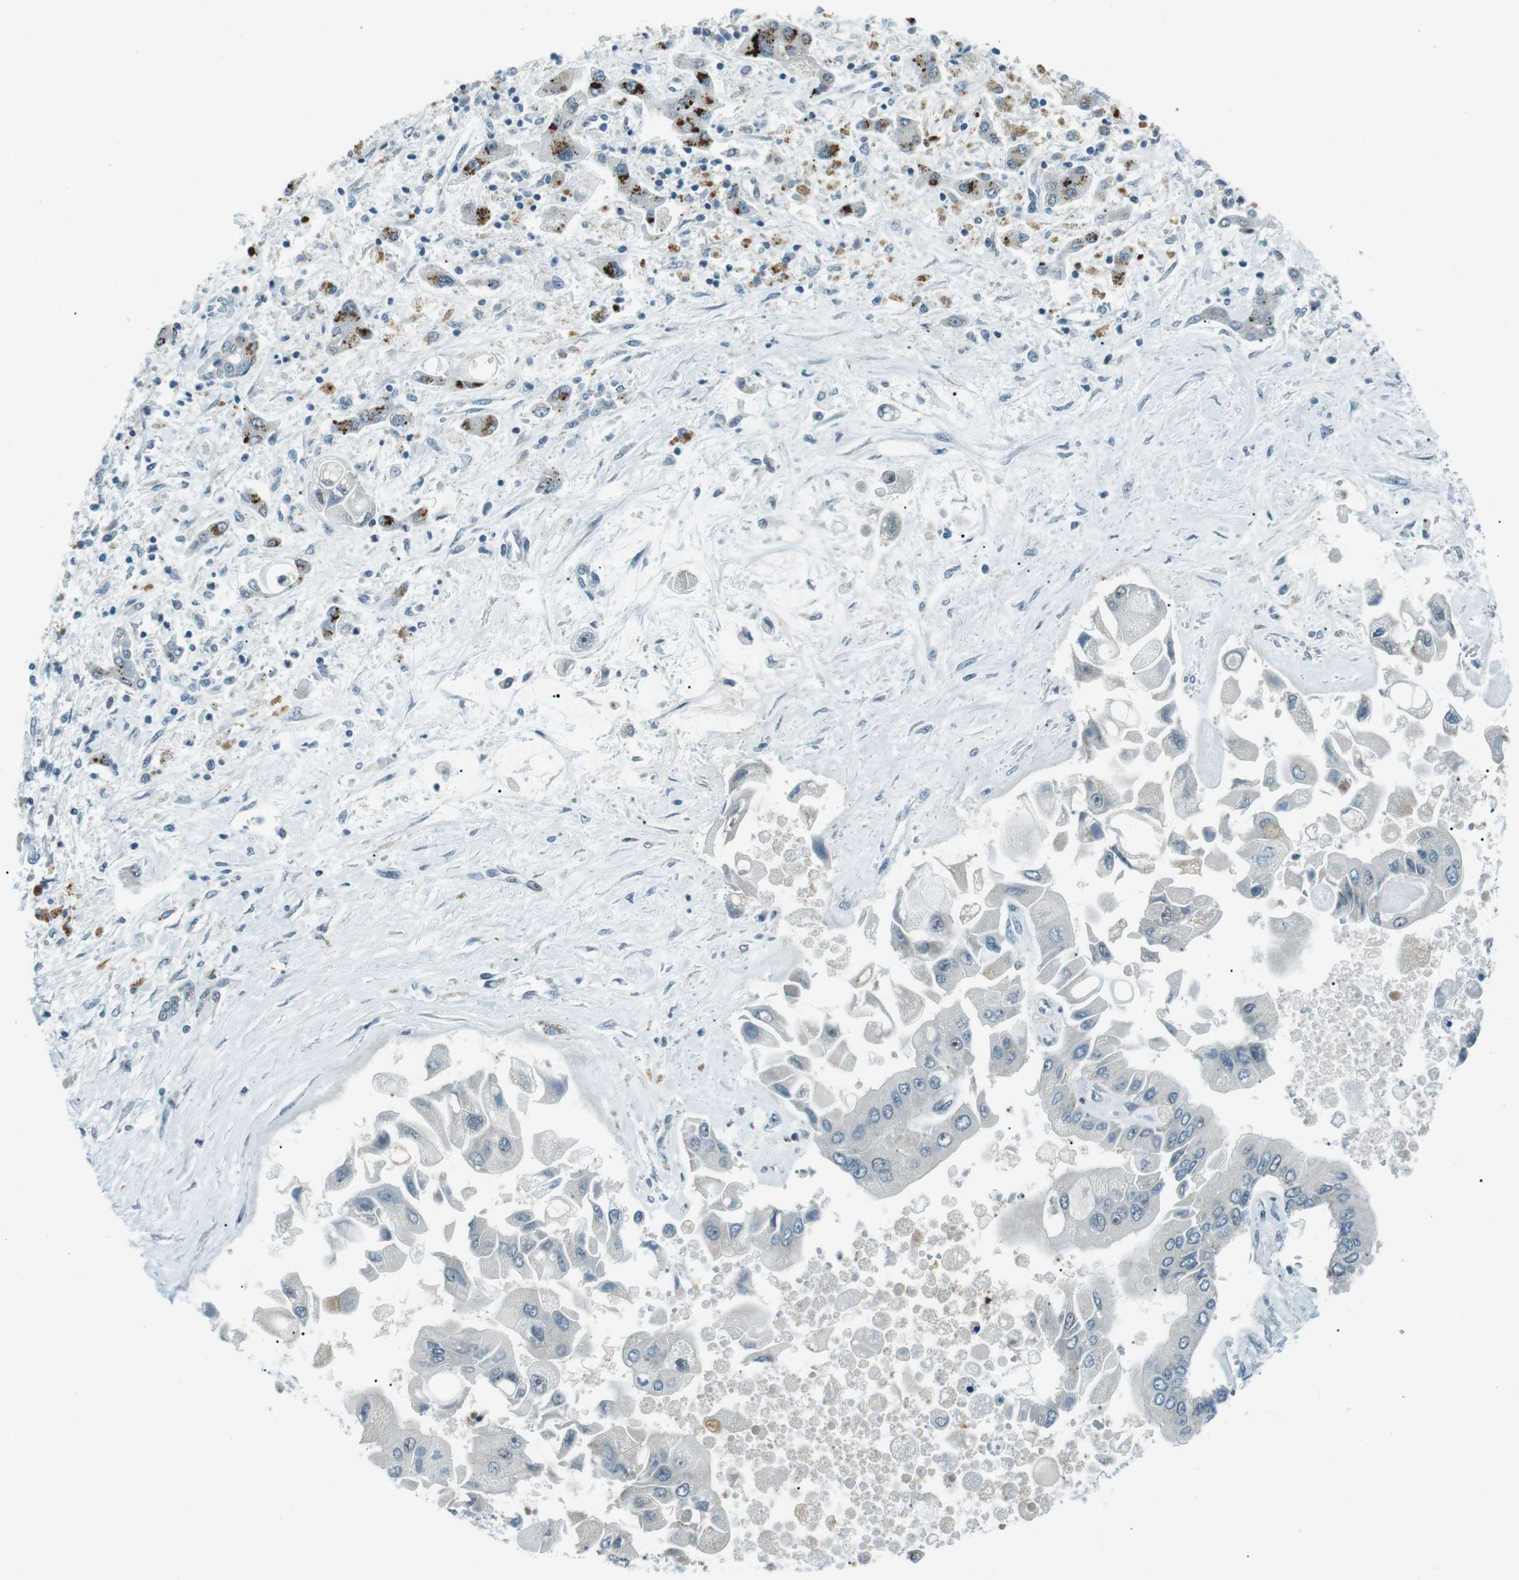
{"staining": {"intensity": "negative", "quantity": "none", "location": "none"}, "tissue": "liver cancer", "cell_type": "Tumor cells", "image_type": "cancer", "snomed": [{"axis": "morphology", "description": "Cholangiocarcinoma"}, {"axis": "topography", "description": "Liver"}], "caption": "Immunohistochemical staining of liver cancer (cholangiocarcinoma) exhibits no significant expression in tumor cells.", "gene": "PJA1", "patient": {"sex": "male", "age": 50}}